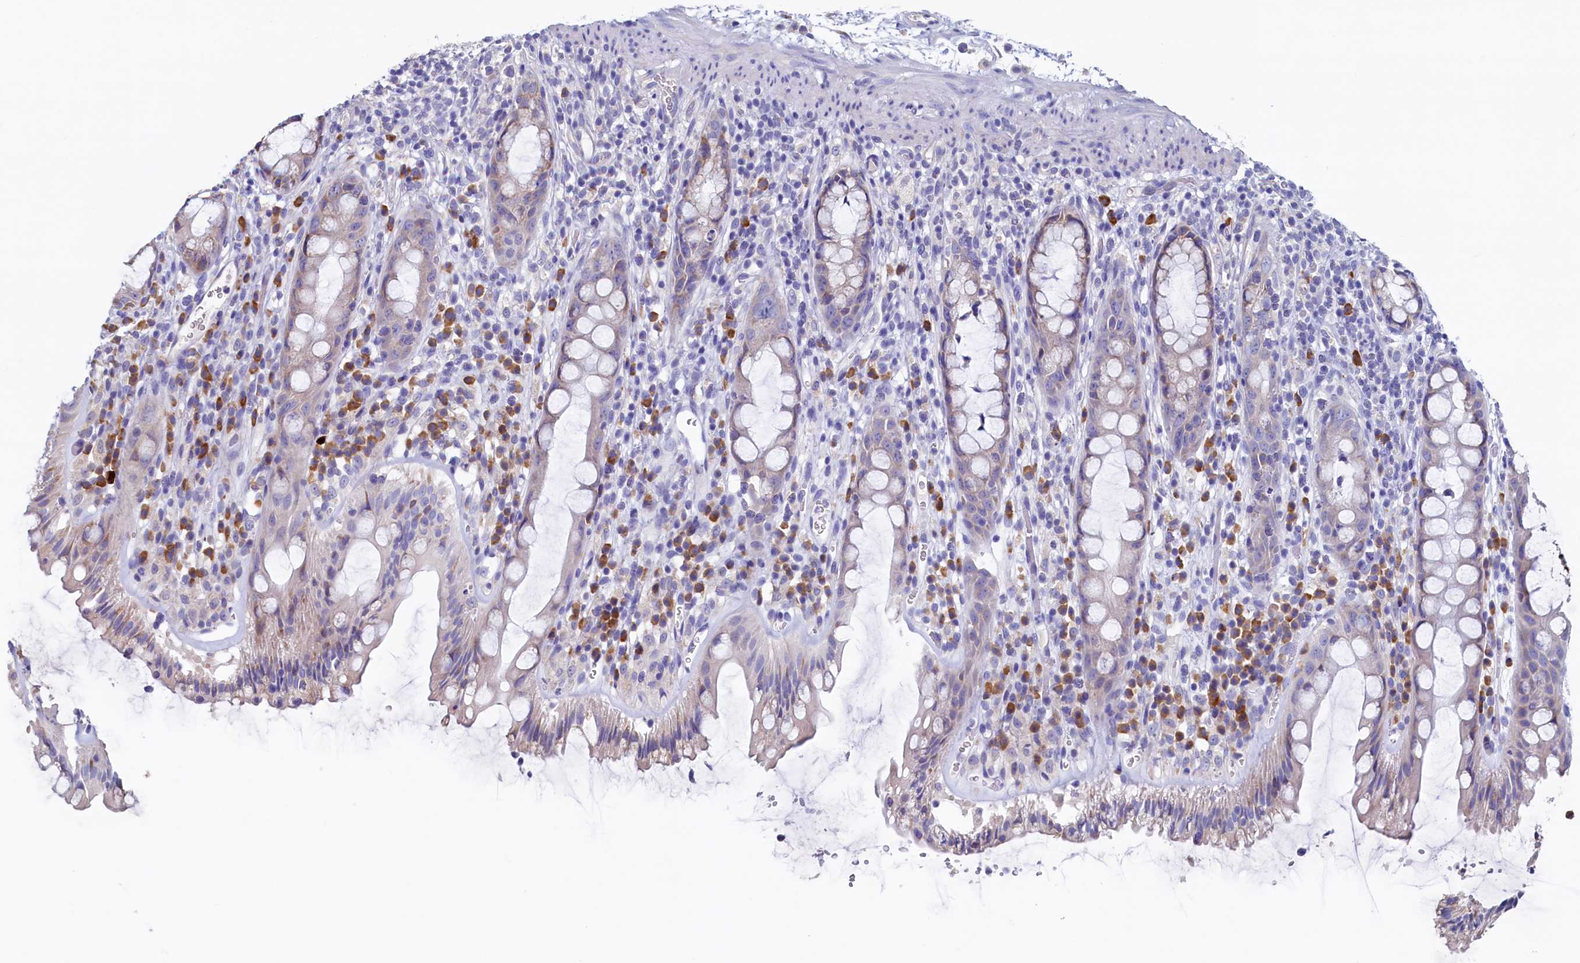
{"staining": {"intensity": "weak", "quantity": "25%-75%", "location": "cytoplasmic/membranous"}, "tissue": "rectum", "cell_type": "Glandular cells", "image_type": "normal", "snomed": [{"axis": "morphology", "description": "Normal tissue, NOS"}, {"axis": "topography", "description": "Rectum"}], "caption": "Immunohistochemical staining of normal human rectum displays 25%-75% levels of weak cytoplasmic/membranous protein expression in about 25%-75% of glandular cells. (IHC, brightfield microscopy, high magnification).", "gene": "CBLIF", "patient": {"sex": "female", "age": 57}}